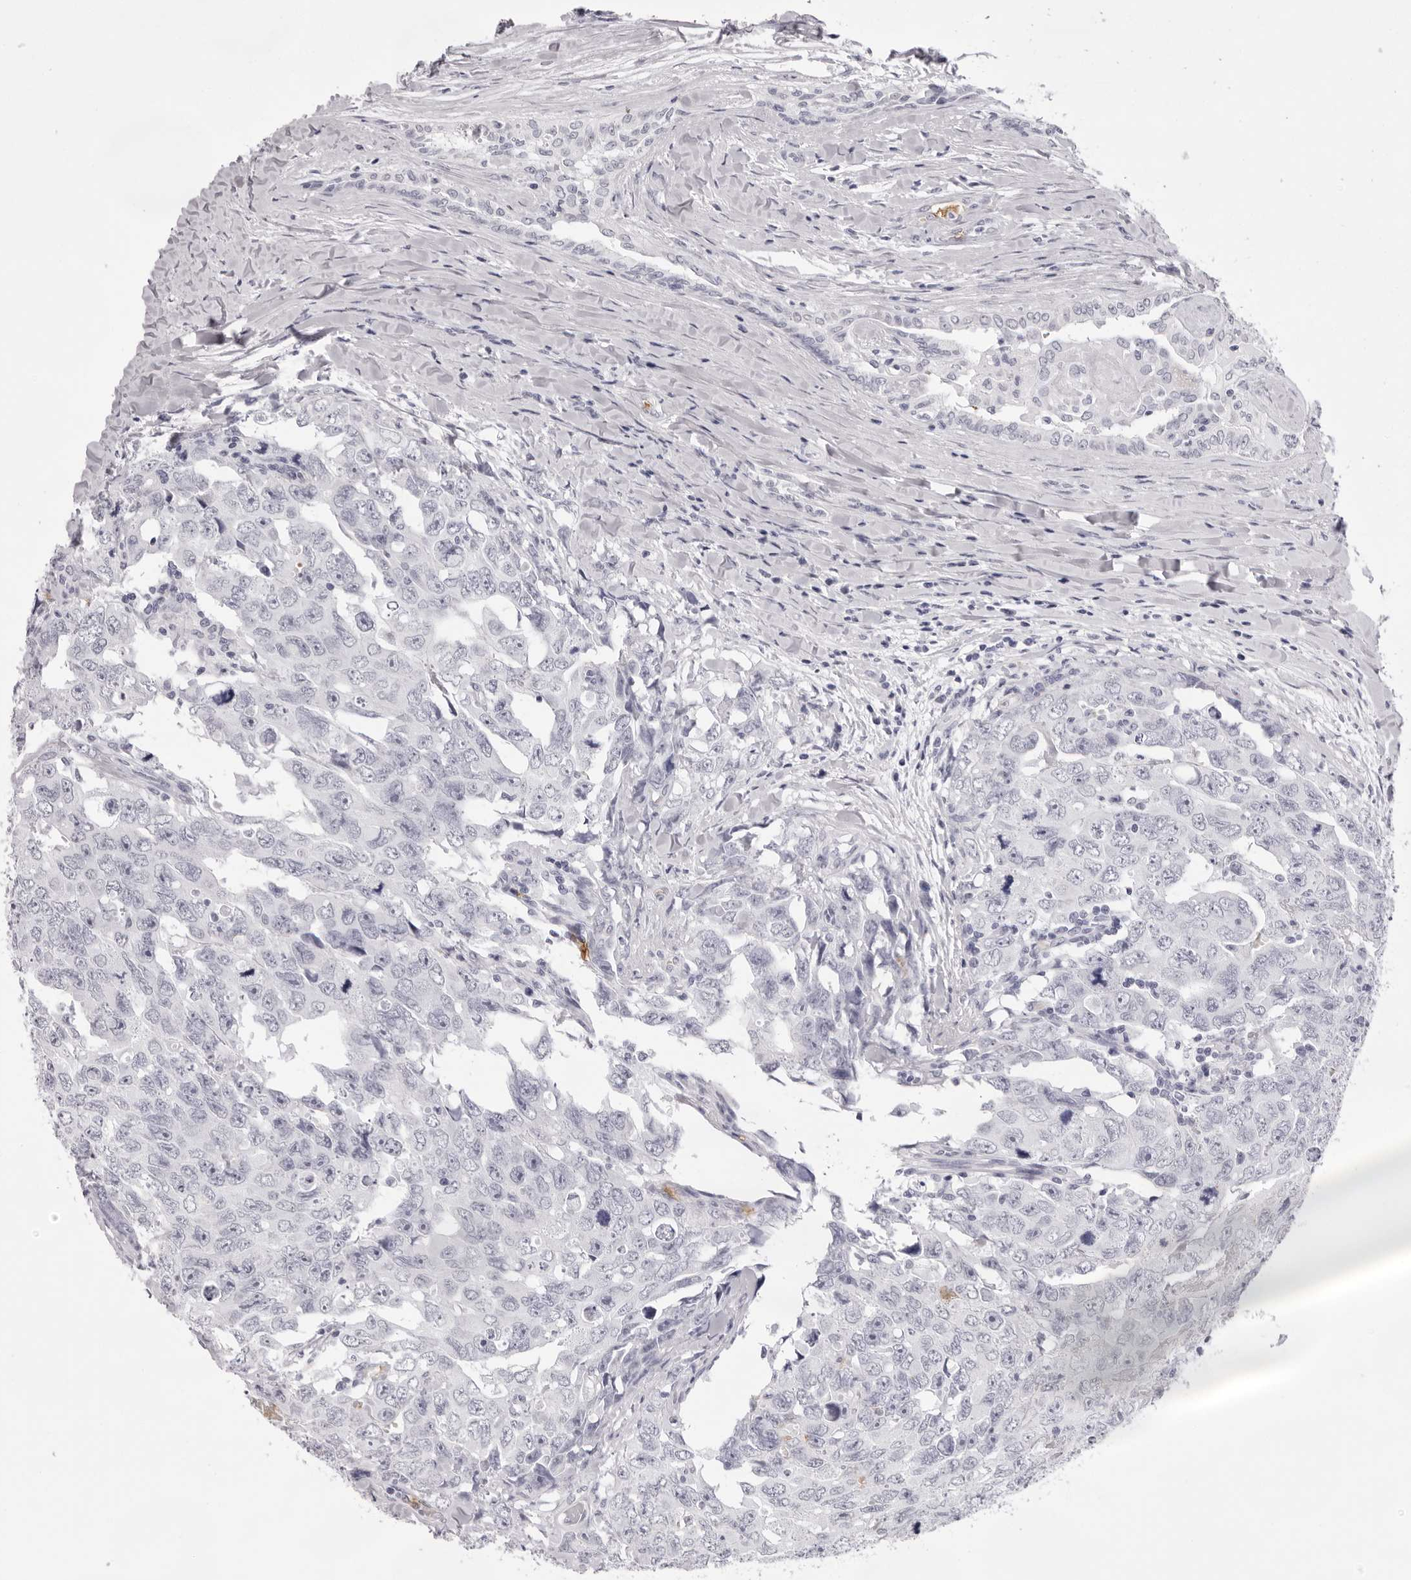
{"staining": {"intensity": "negative", "quantity": "none", "location": "none"}, "tissue": "testis cancer", "cell_type": "Tumor cells", "image_type": "cancer", "snomed": [{"axis": "morphology", "description": "Carcinoma, Embryonal, NOS"}, {"axis": "topography", "description": "Testis"}], "caption": "This is a micrograph of immunohistochemistry (IHC) staining of testis cancer (embryonal carcinoma), which shows no positivity in tumor cells.", "gene": "SPTA1", "patient": {"sex": "male", "age": 28}}